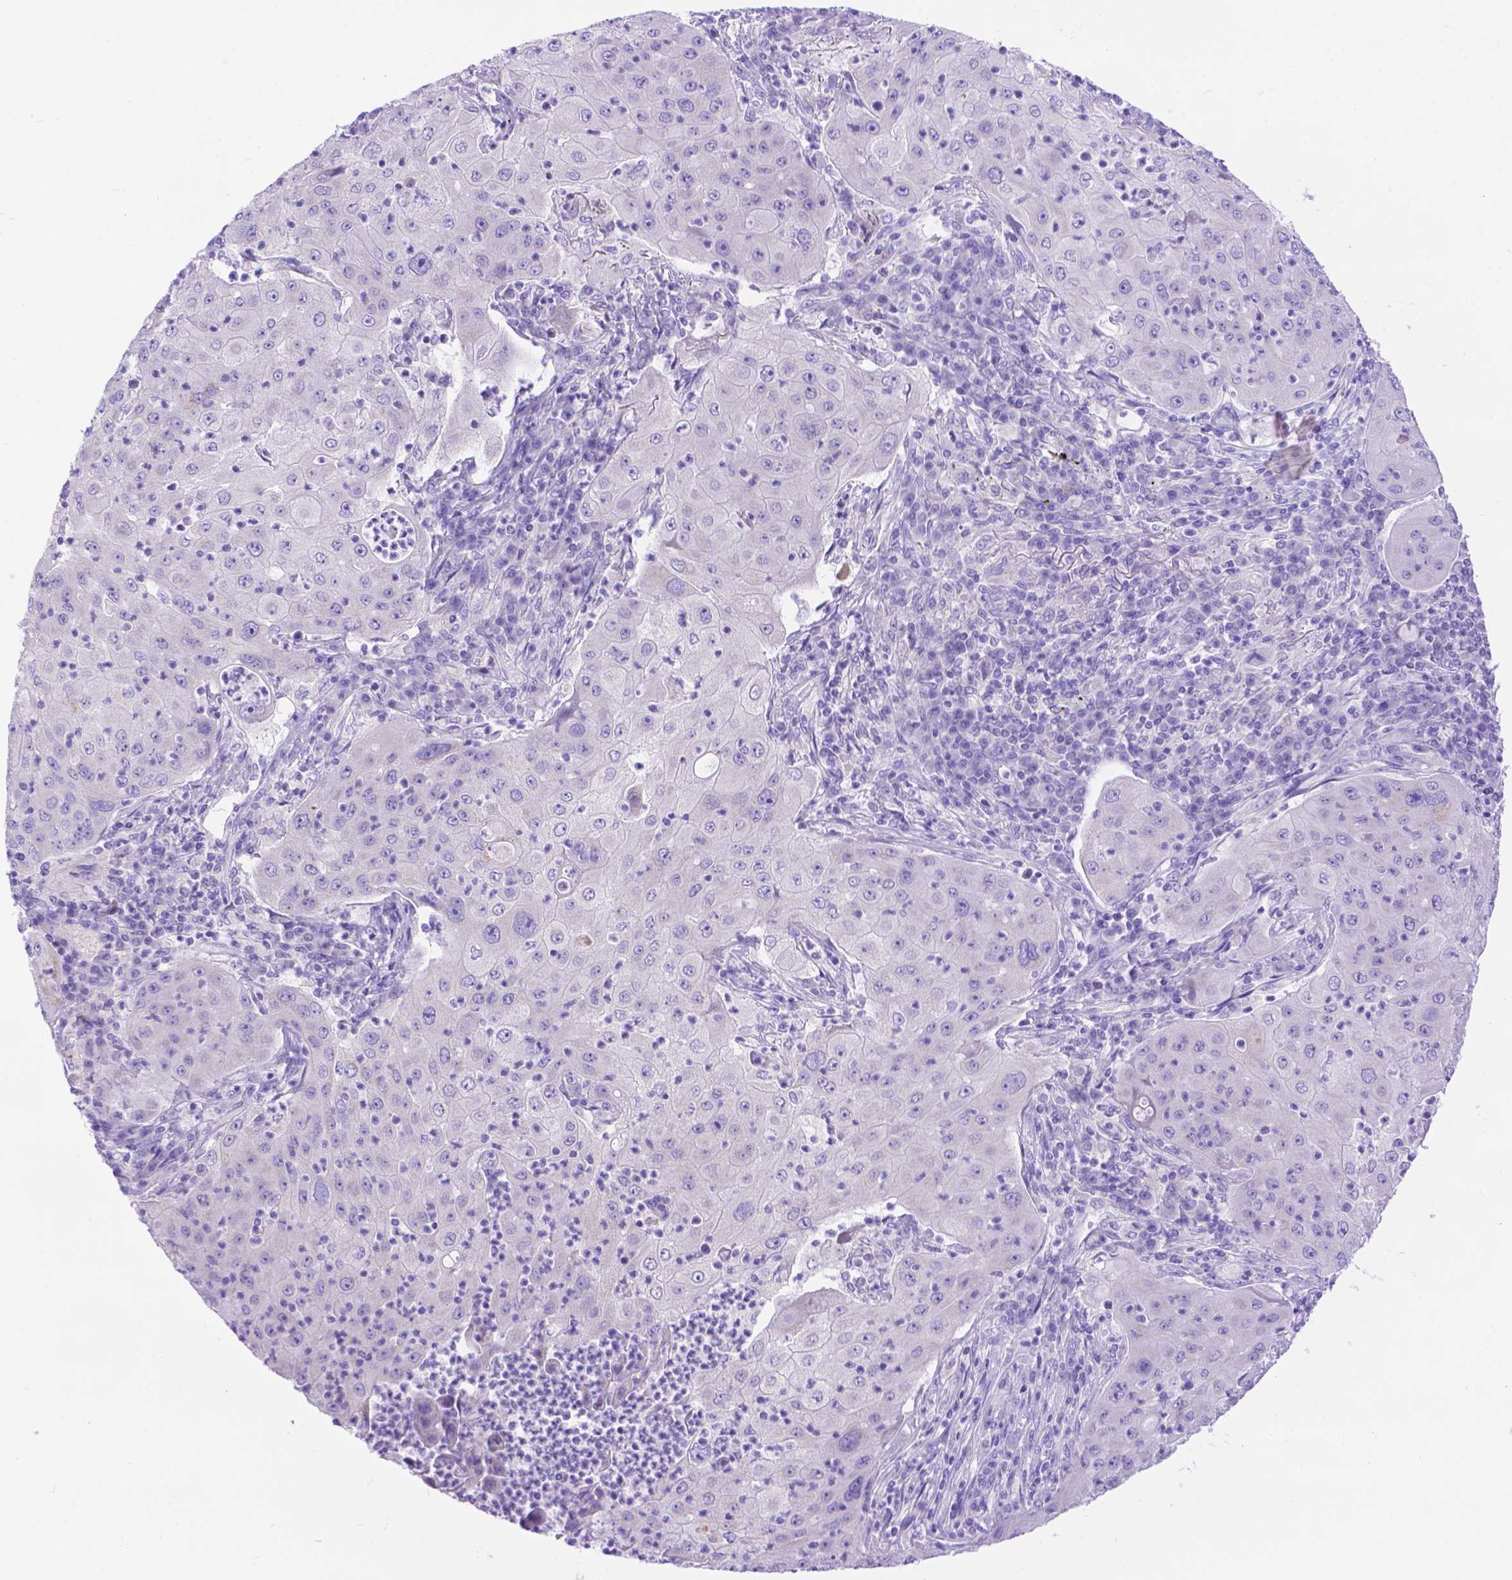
{"staining": {"intensity": "negative", "quantity": "none", "location": "none"}, "tissue": "lung cancer", "cell_type": "Tumor cells", "image_type": "cancer", "snomed": [{"axis": "morphology", "description": "Squamous cell carcinoma, NOS"}, {"axis": "topography", "description": "Lung"}], "caption": "Lung cancer (squamous cell carcinoma) was stained to show a protein in brown. There is no significant expression in tumor cells.", "gene": "DHRS2", "patient": {"sex": "female", "age": 59}}